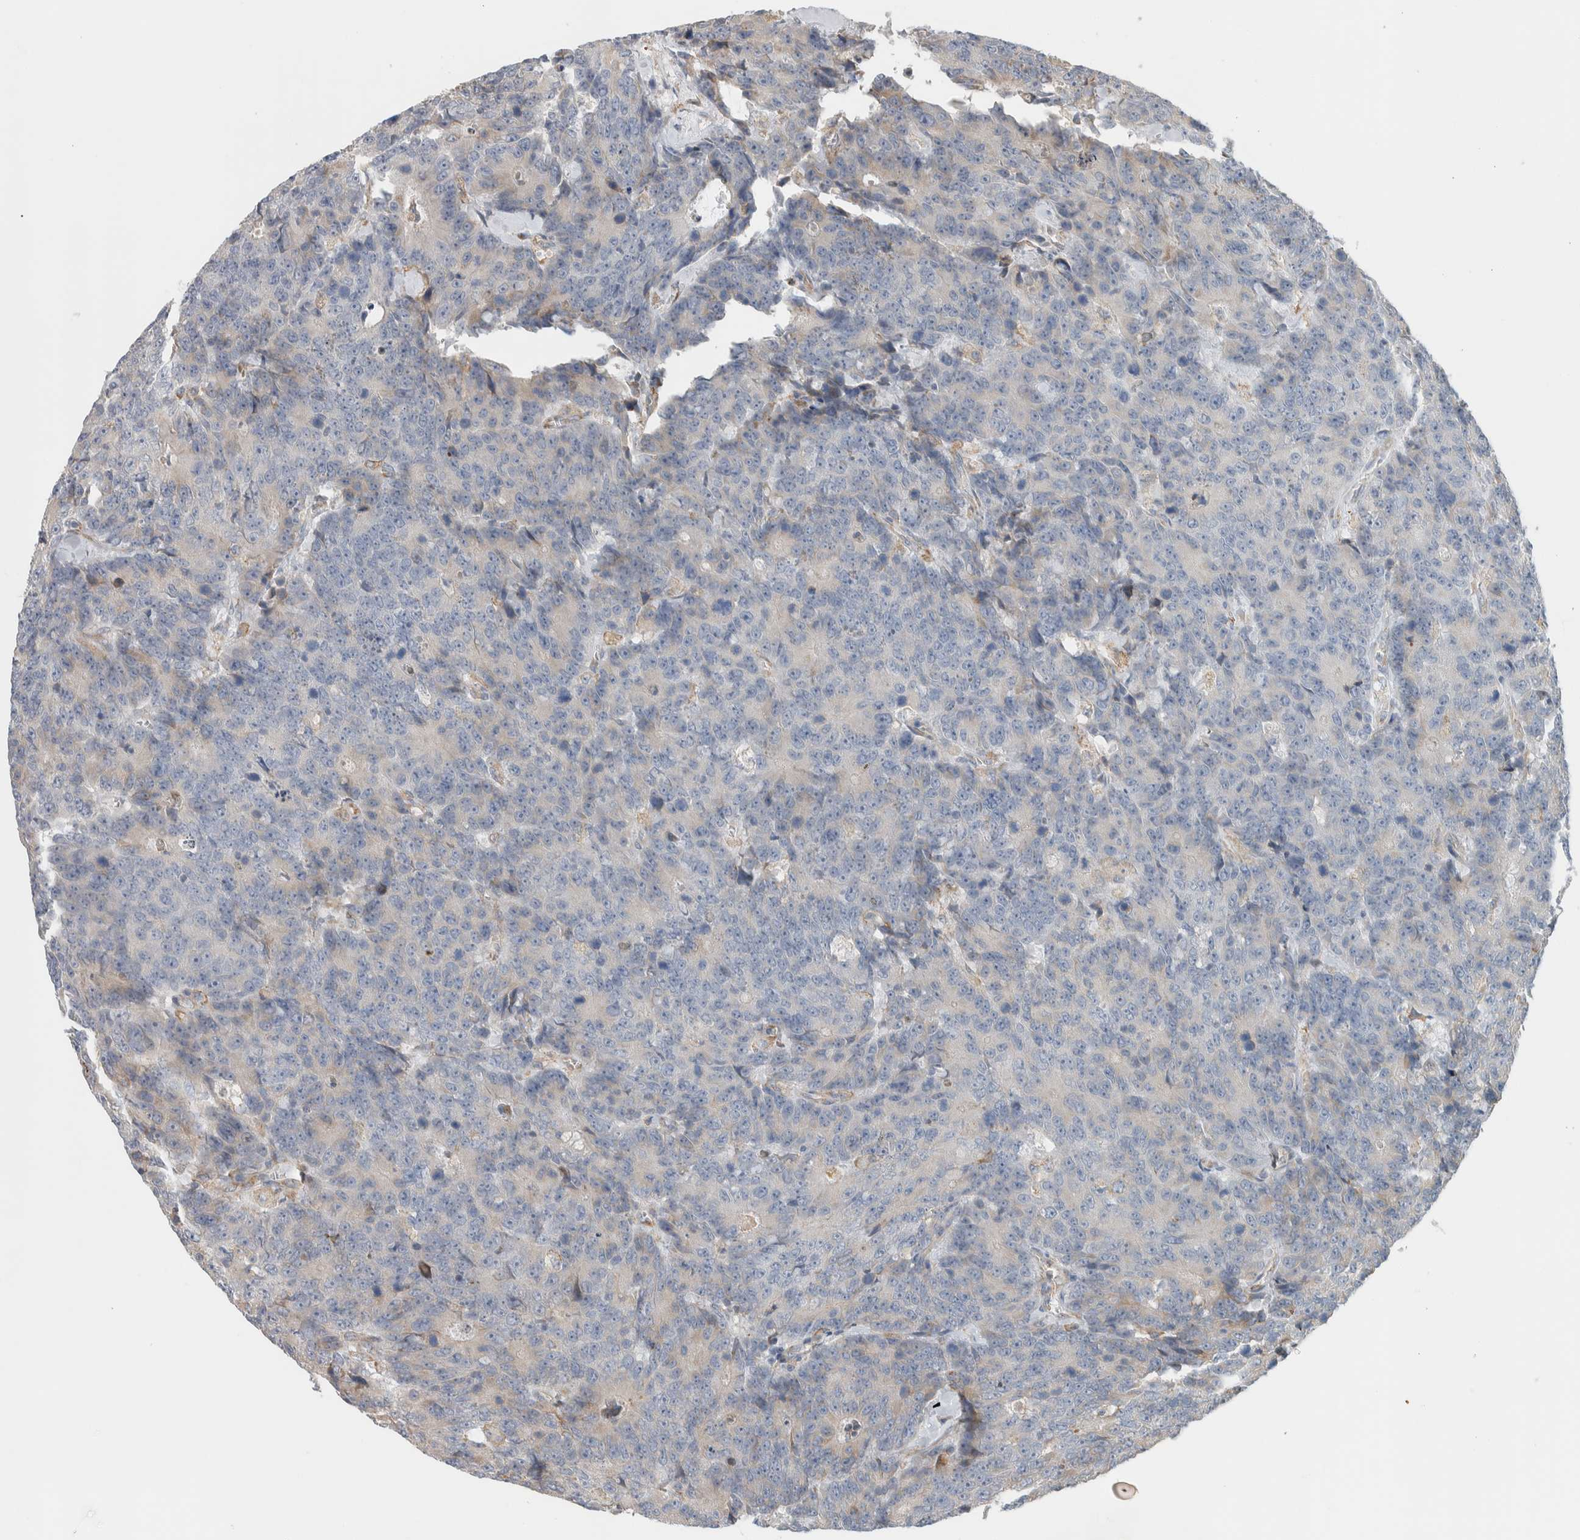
{"staining": {"intensity": "negative", "quantity": "none", "location": "none"}, "tissue": "colorectal cancer", "cell_type": "Tumor cells", "image_type": "cancer", "snomed": [{"axis": "morphology", "description": "Adenocarcinoma, NOS"}, {"axis": "topography", "description": "Colon"}], "caption": "Protein analysis of colorectal adenocarcinoma displays no significant positivity in tumor cells. (DAB (3,3'-diaminobenzidine) IHC, high magnification).", "gene": "ADCY8", "patient": {"sex": "female", "age": 86}}